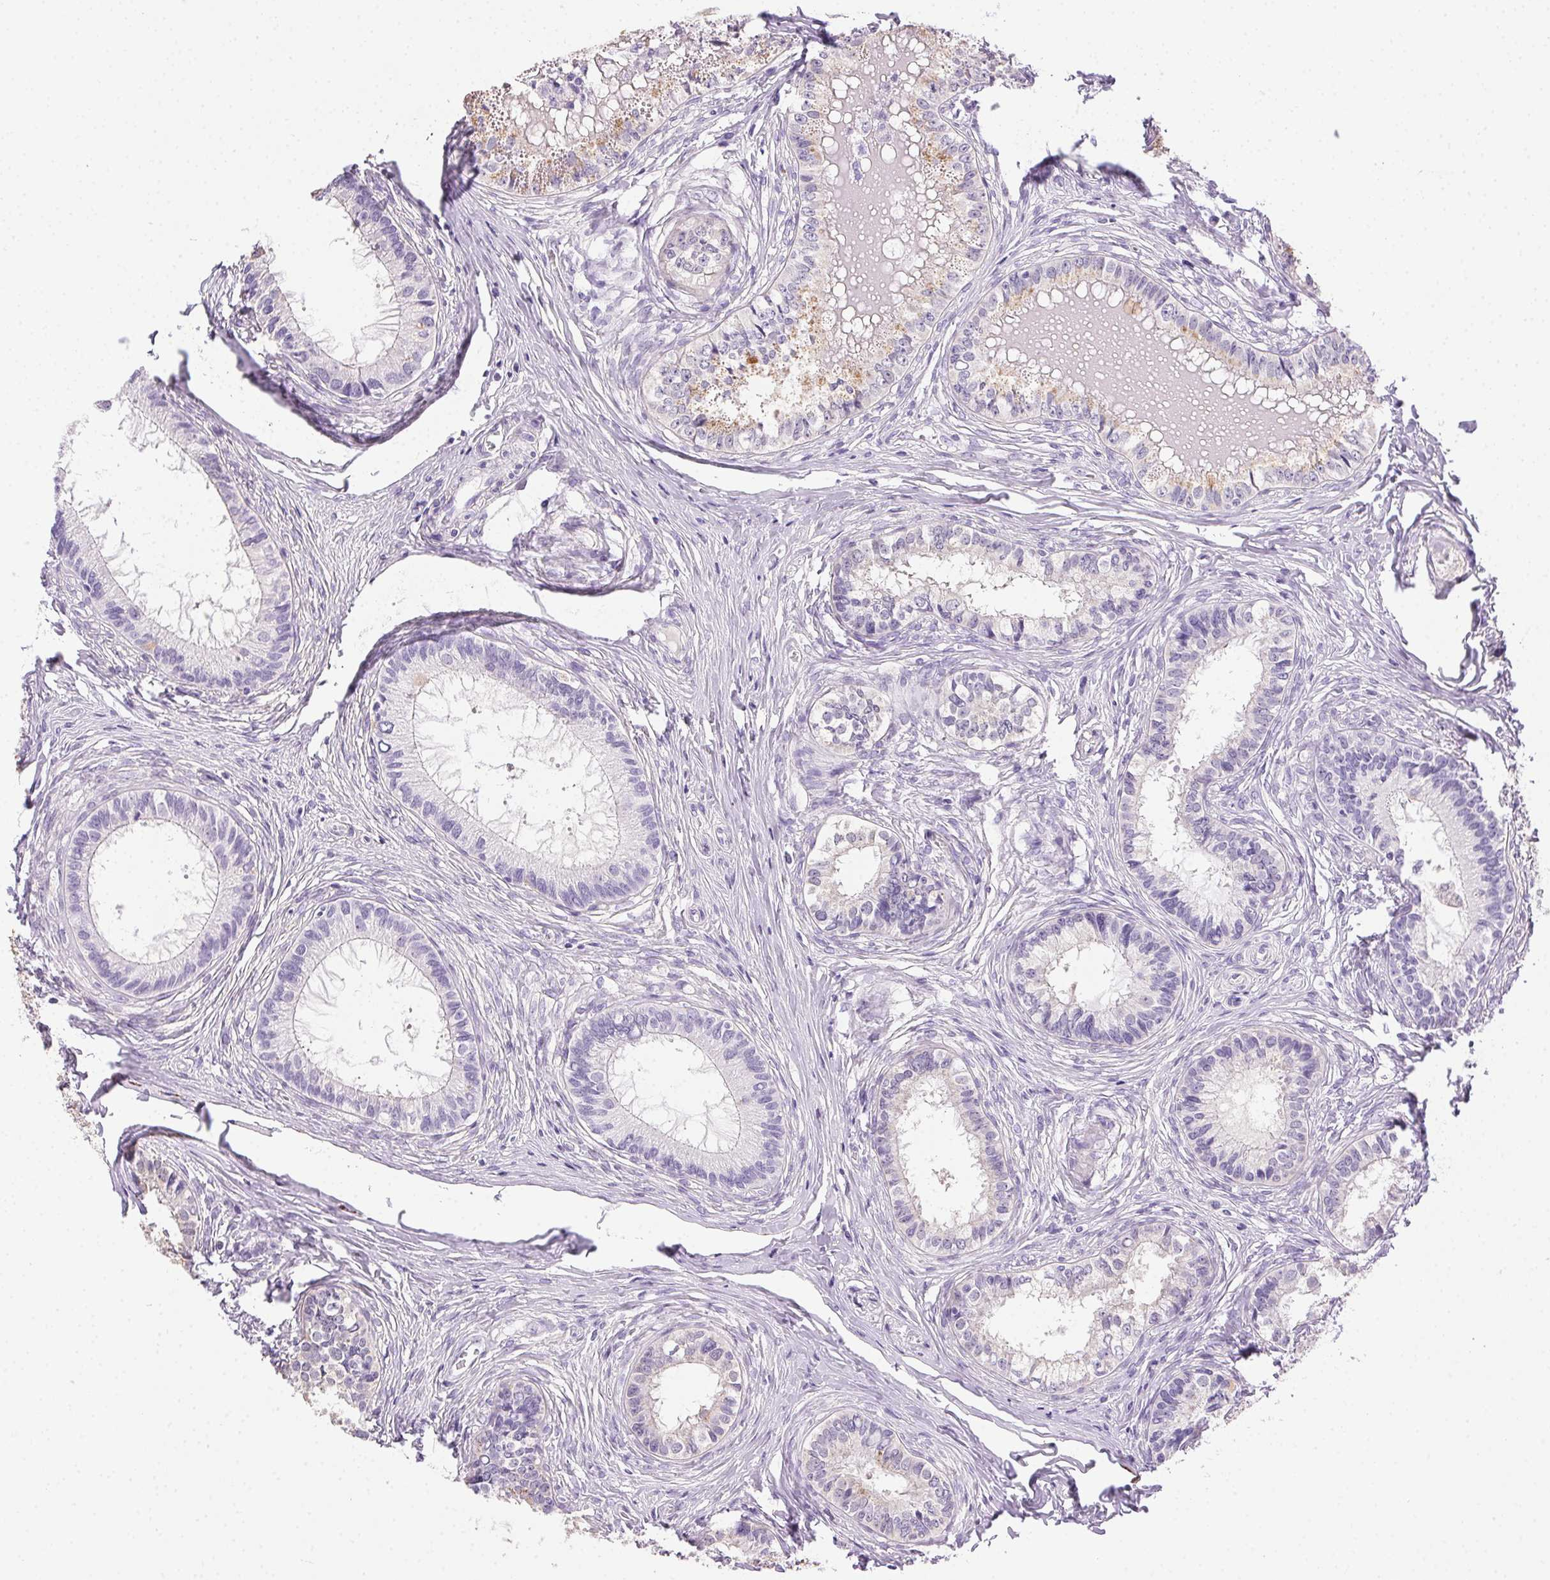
{"staining": {"intensity": "negative", "quantity": "none", "location": "none"}, "tissue": "epididymis", "cell_type": "Glandular cells", "image_type": "normal", "snomed": [{"axis": "morphology", "description": "Normal tissue, NOS"}, {"axis": "topography", "description": "Epididymis"}], "caption": "The photomicrograph exhibits no significant staining in glandular cells of epididymis. Brightfield microscopy of immunohistochemistry (IHC) stained with DAB (brown) and hematoxylin (blue), captured at high magnification.", "gene": "SYCE2", "patient": {"sex": "male", "age": 34}}